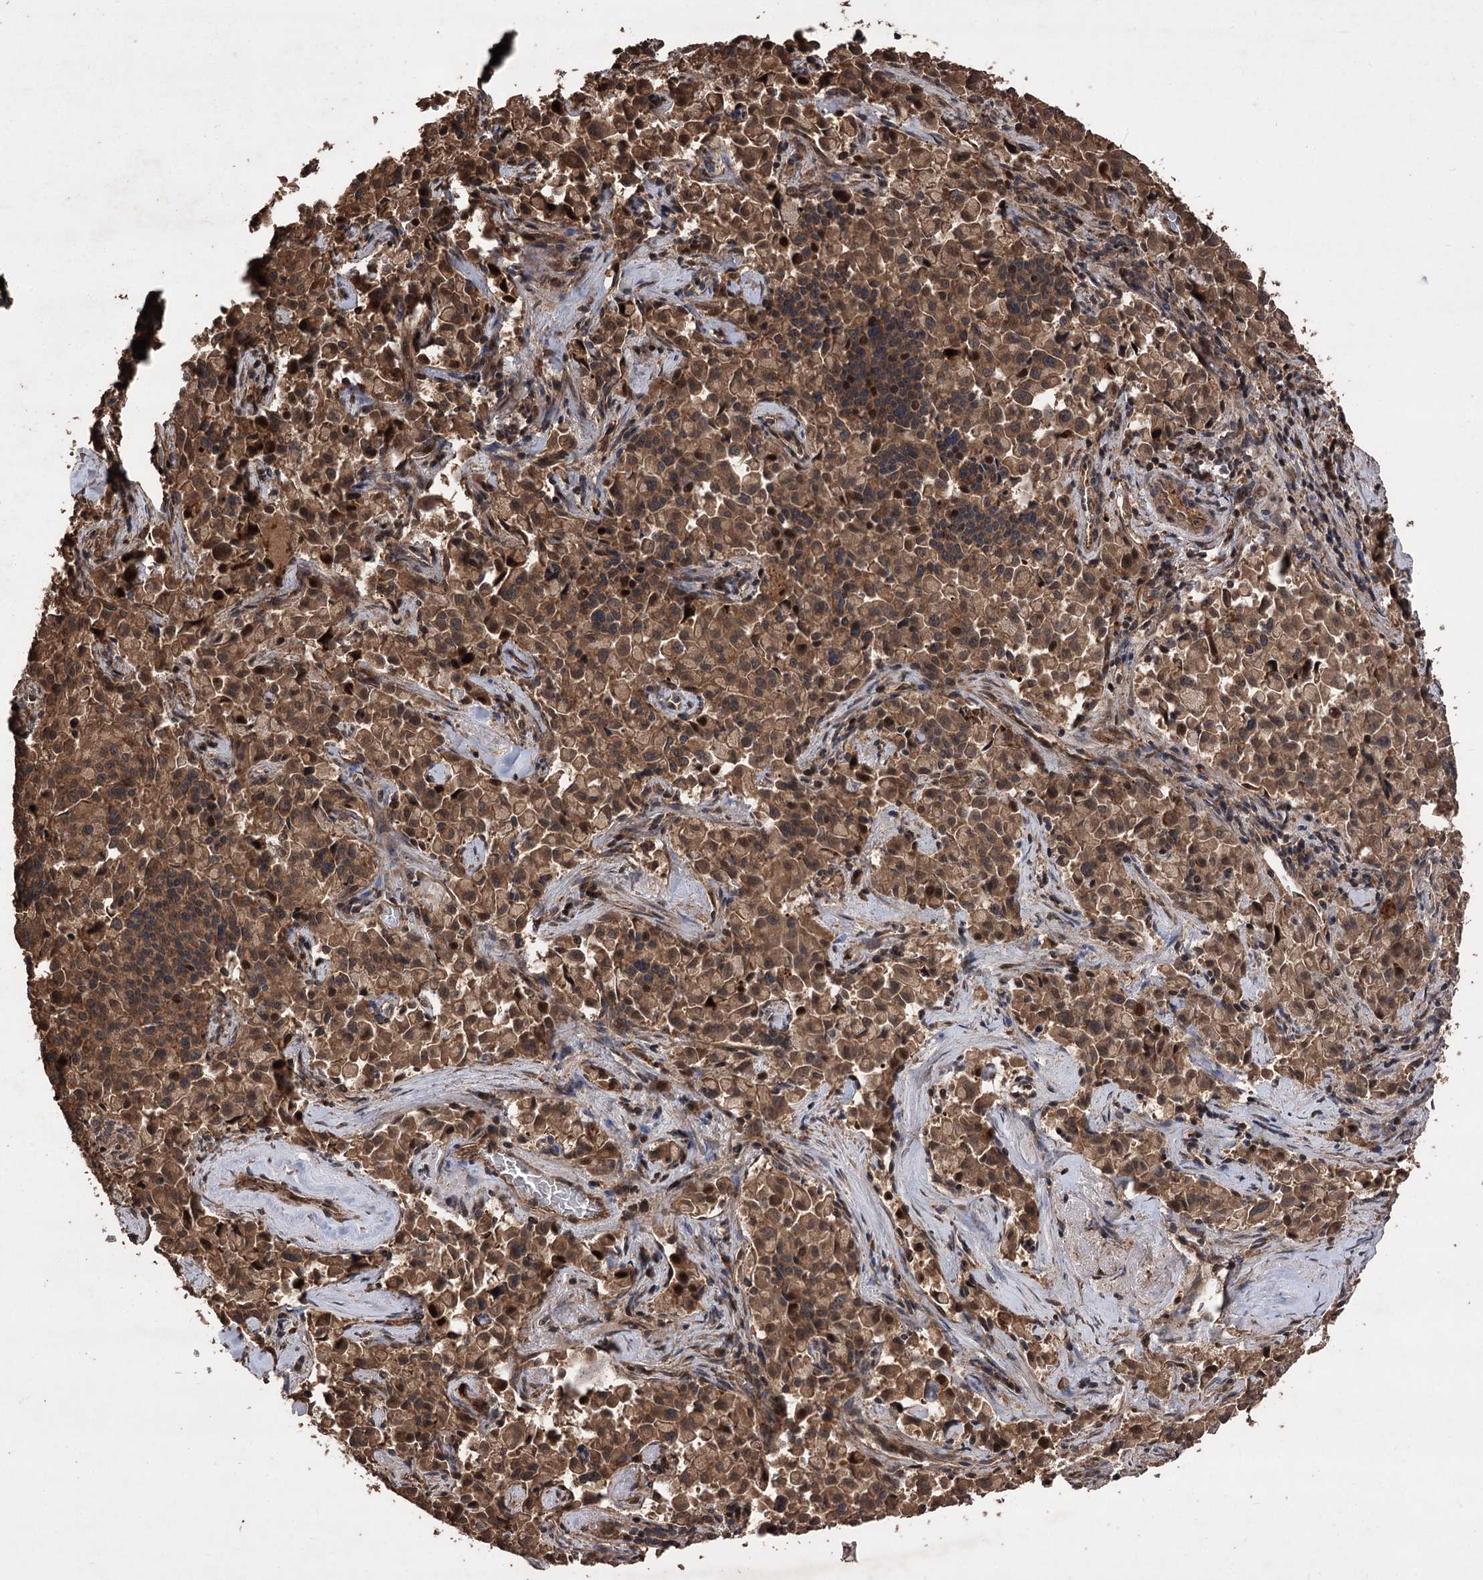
{"staining": {"intensity": "moderate", "quantity": ">75%", "location": "cytoplasmic/membranous"}, "tissue": "pancreatic cancer", "cell_type": "Tumor cells", "image_type": "cancer", "snomed": [{"axis": "morphology", "description": "Adenocarcinoma, NOS"}, {"axis": "topography", "description": "Pancreas"}], "caption": "DAB immunohistochemical staining of human adenocarcinoma (pancreatic) reveals moderate cytoplasmic/membranous protein staining in about >75% of tumor cells. The staining was performed using DAB to visualize the protein expression in brown, while the nuclei were stained in blue with hematoxylin (Magnification: 20x).", "gene": "RASSF3", "patient": {"sex": "male", "age": 65}}